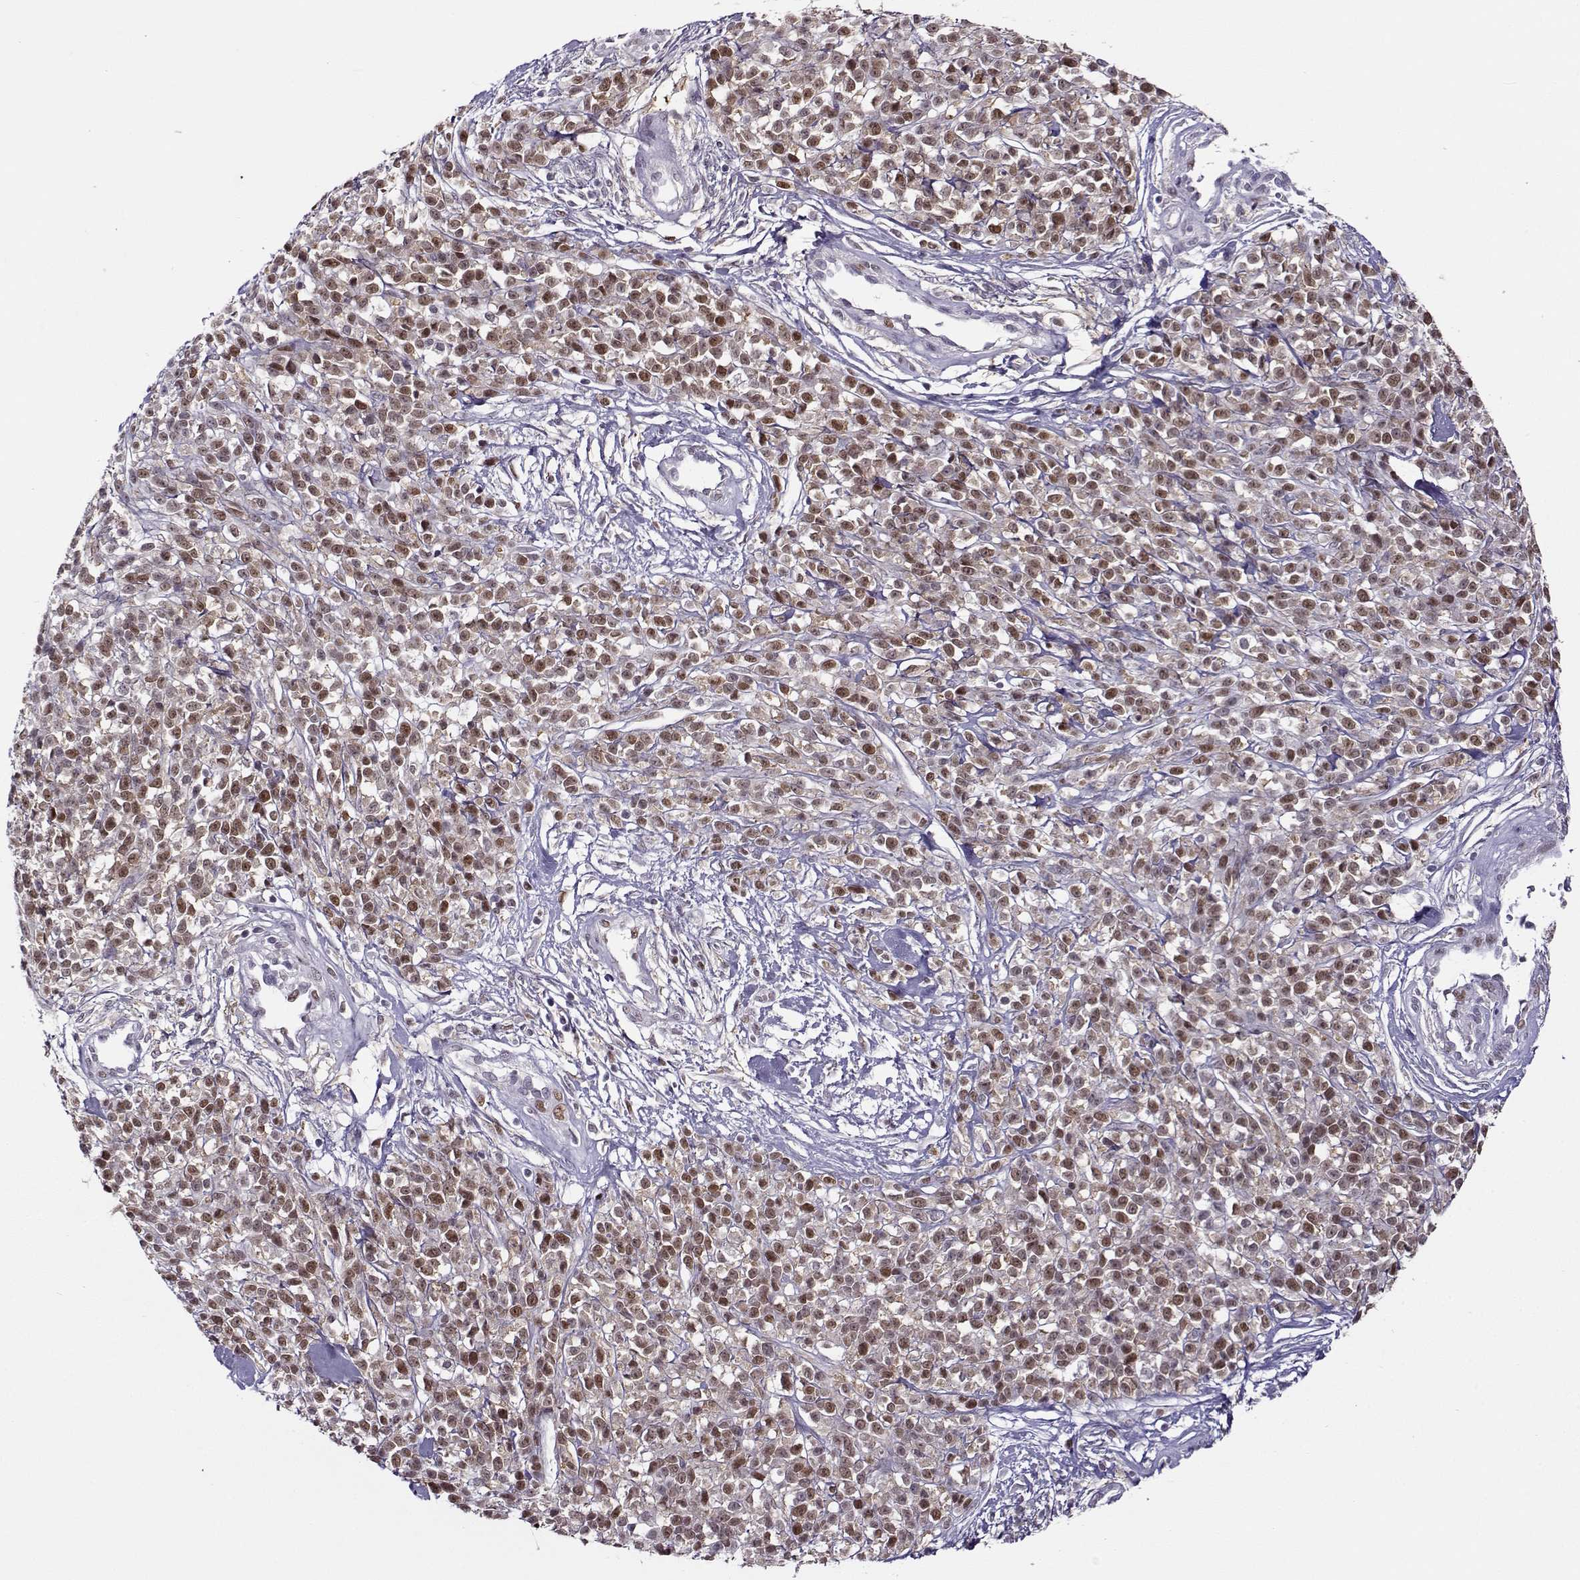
{"staining": {"intensity": "strong", "quantity": ">75%", "location": "nuclear"}, "tissue": "melanoma", "cell_type": "Tumor cells", "image_type": "cancer", "snomed": [{"axis": "morphology", "description": "Malignant melanoma, NOS"}, {"axis": "topography", "description": "Skin"}, {"axis": "topography", "description": "Skin of trunk"}], "caption": "High-magnification brightfield microscopy of melanoma stained with DAB (brown) and counterstained with hematoxylin (blue). tumor cells exhibit strong nuclear positivity is seen in about>75% of cells.", "gene": "BACH1", "patient": {"sex": "male", "age": 74}}